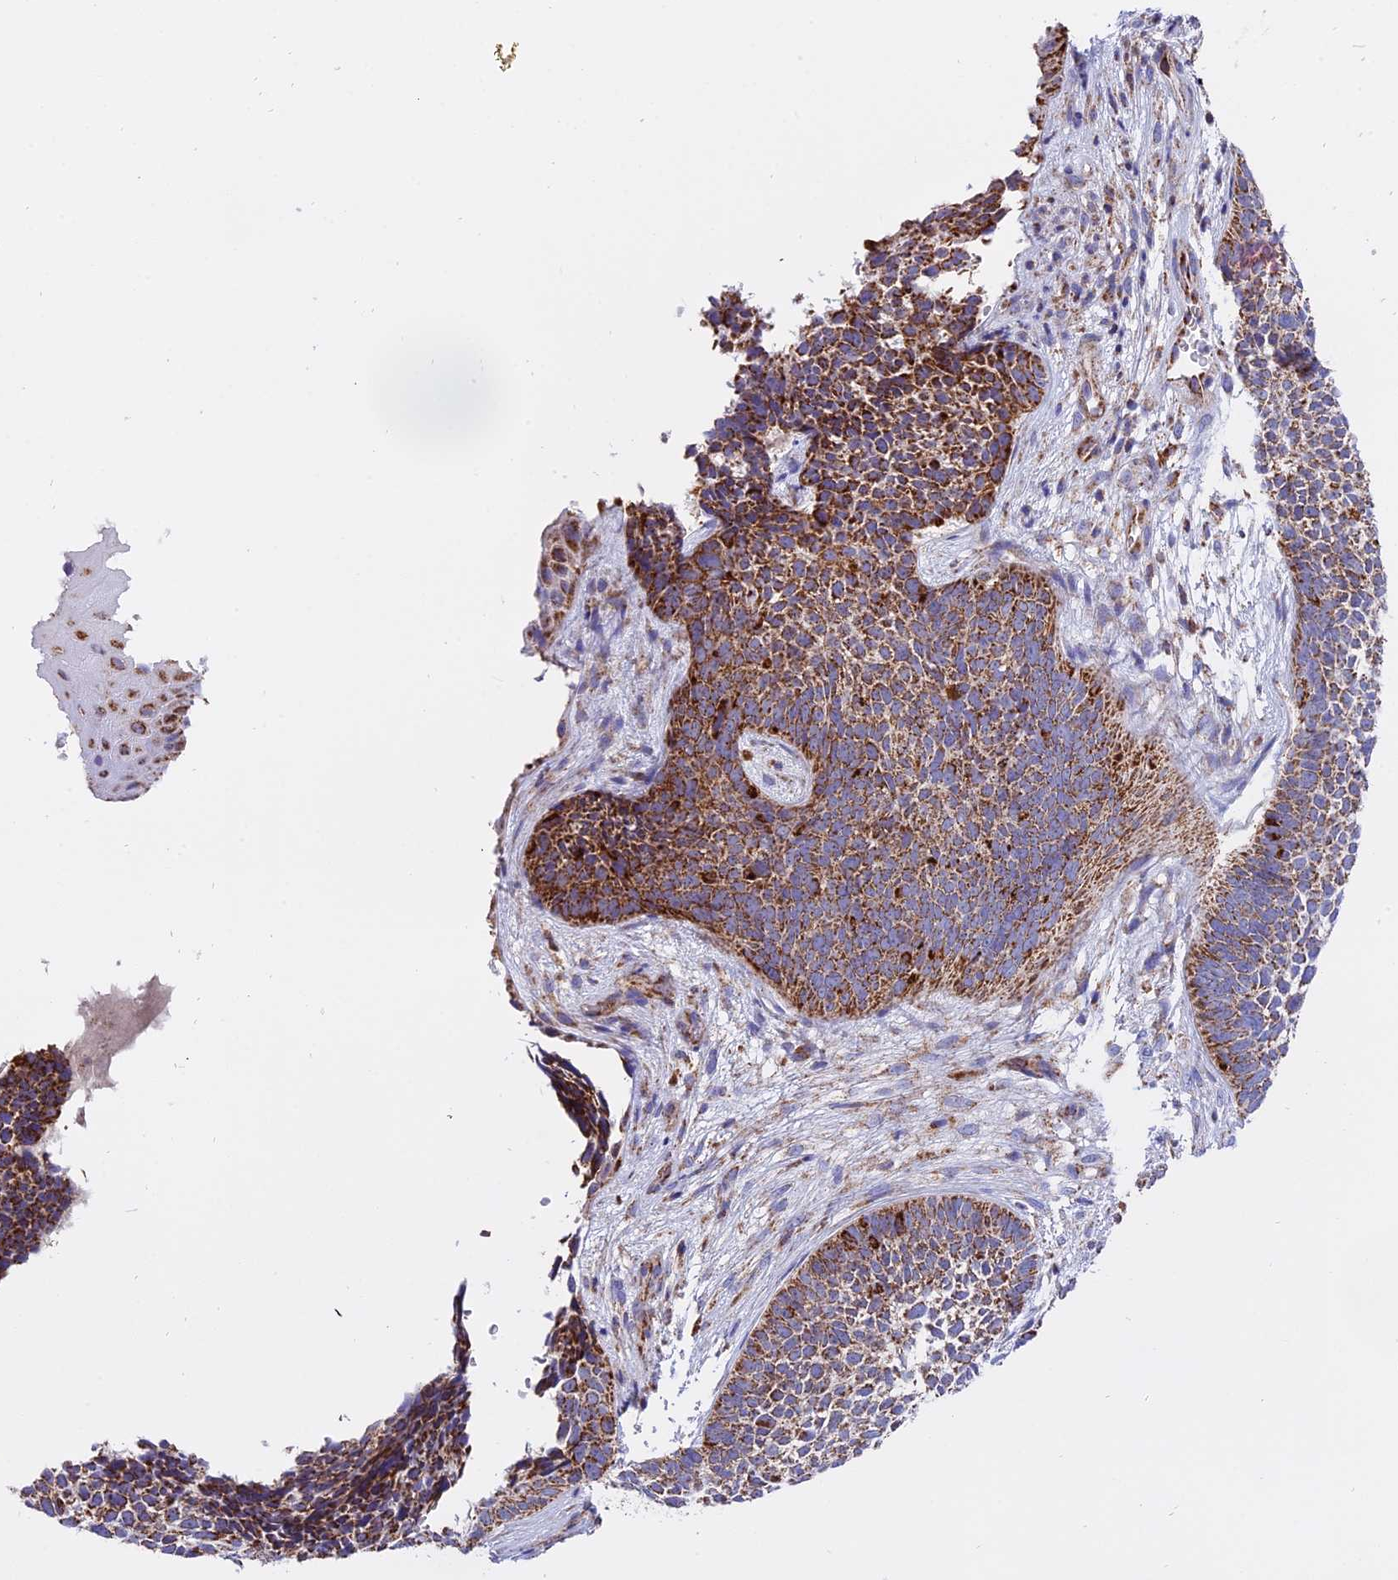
{"staining": {"intensity": "moderate", "quantity": ">75%", "location": "cytoplasmic/membranous"}, "tissue": "skin cancer", "cell_type": "Tumor cells", "image_type": "cancer", "snomed": [{"axis": "morphology", "description": "Basal cell carcinoma"}, {"axis": "topography", "description": "Skin"}], "caption": "Immunohistochemical staining of skin cancer exhibits medium levels of moderate cytoplasmic/membranous protein expression in about >75% of tumor cells.", "gene": "MRPS34", "patient": {"sex": "female", "age": 84}}